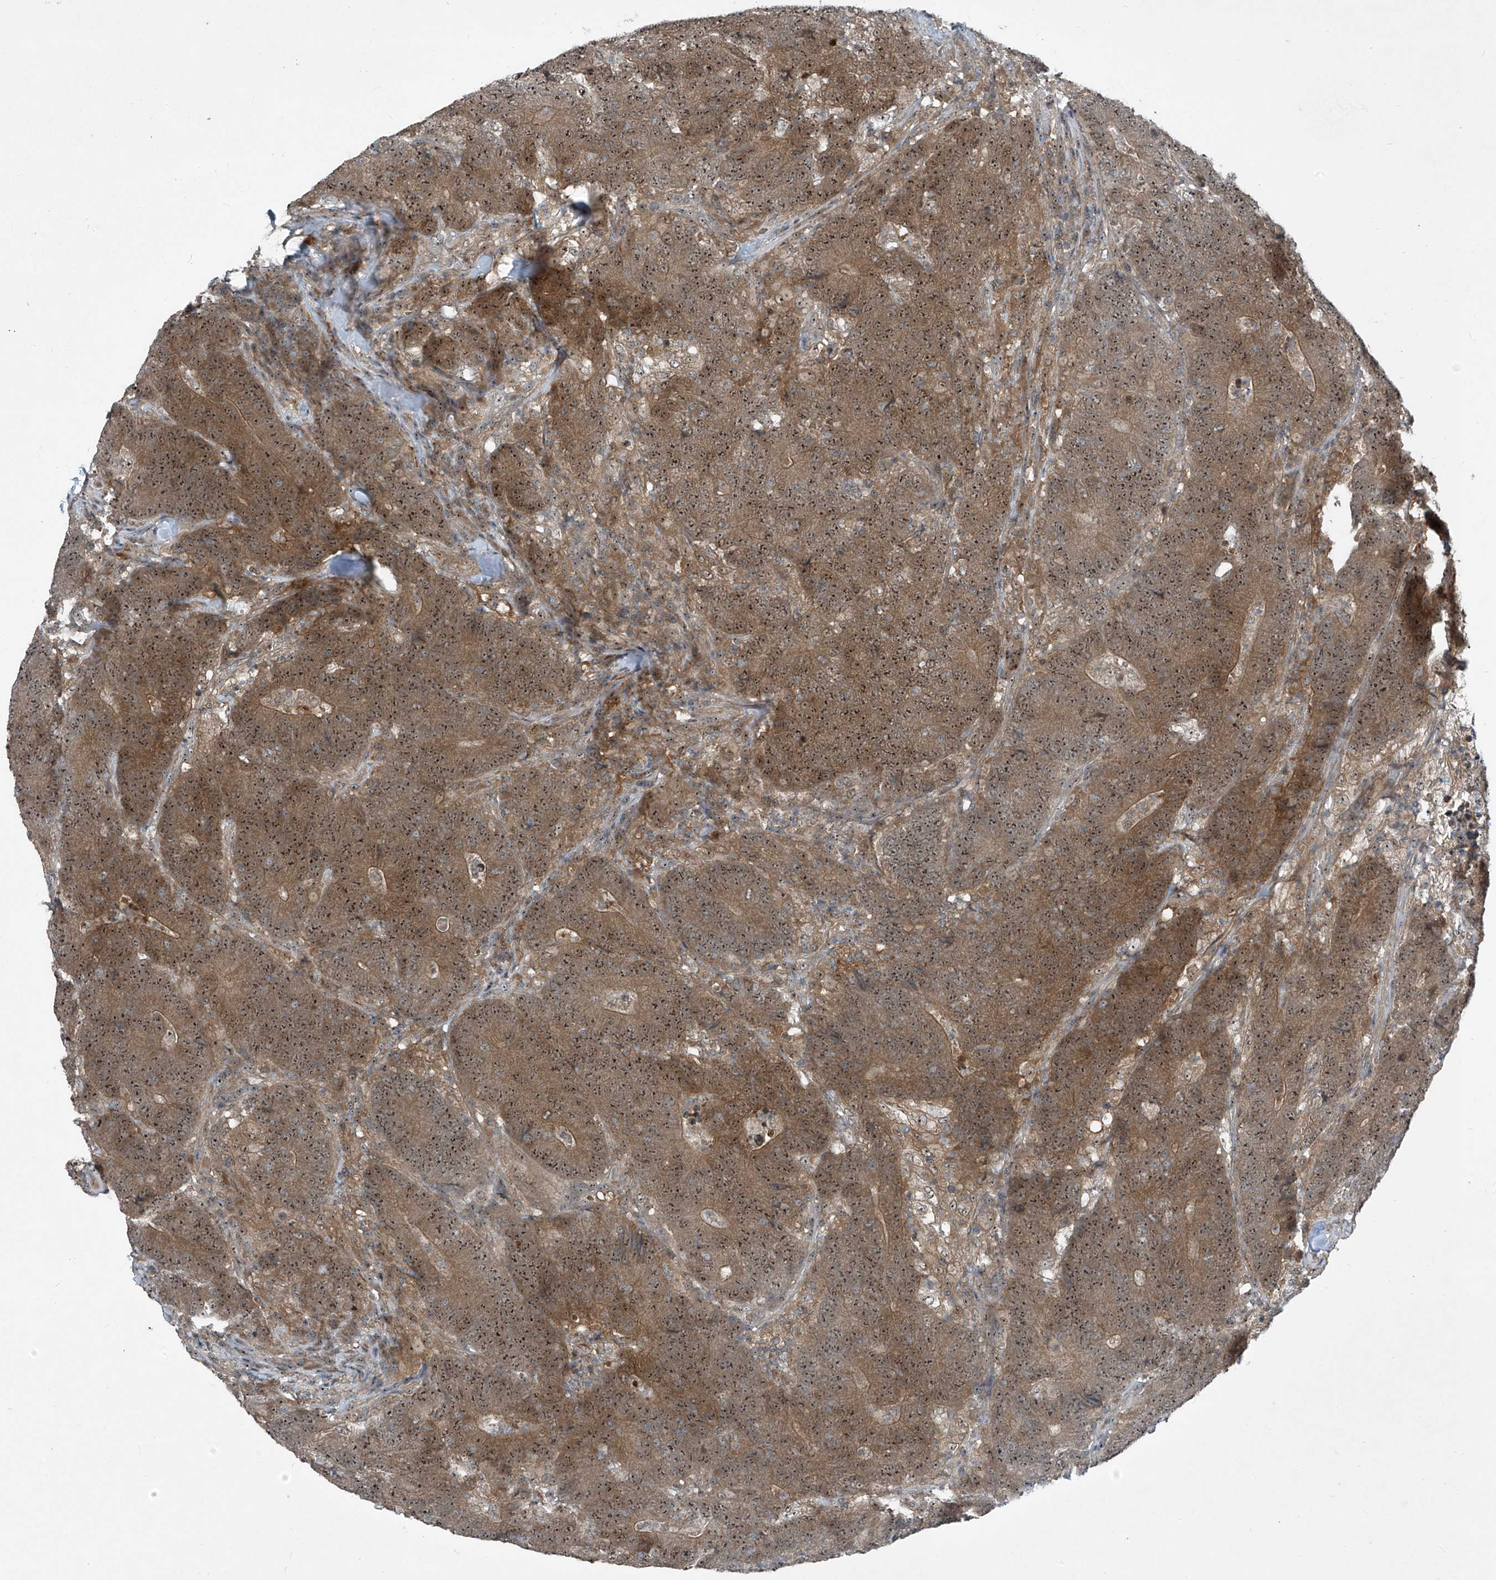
{"staining": {"intensity": "moderate", "quantity": ">75%", "location": "cytoplasmic/membranous,nuclear"}, "tissue": "colorectal cancer", "cell_type": "Tumor cells", "image_type": "cancer", "snomed": [{"axis": "morphology", "description": "Normal tissue, NOS"}, {"axis": "morphology", "description": "Adenocarcinoma, NOS"}, {"axis": "topography", "description": "Colon"}], "caption": "Human adenocarcinoma (colorectal) stained for a protein (brown) displays moderate cytoplasmic/membranous and nuclear positive staining in about >75% of tumor cells.", "gene": "PPCS", "patient": {"sex": "female", "age": 75}}